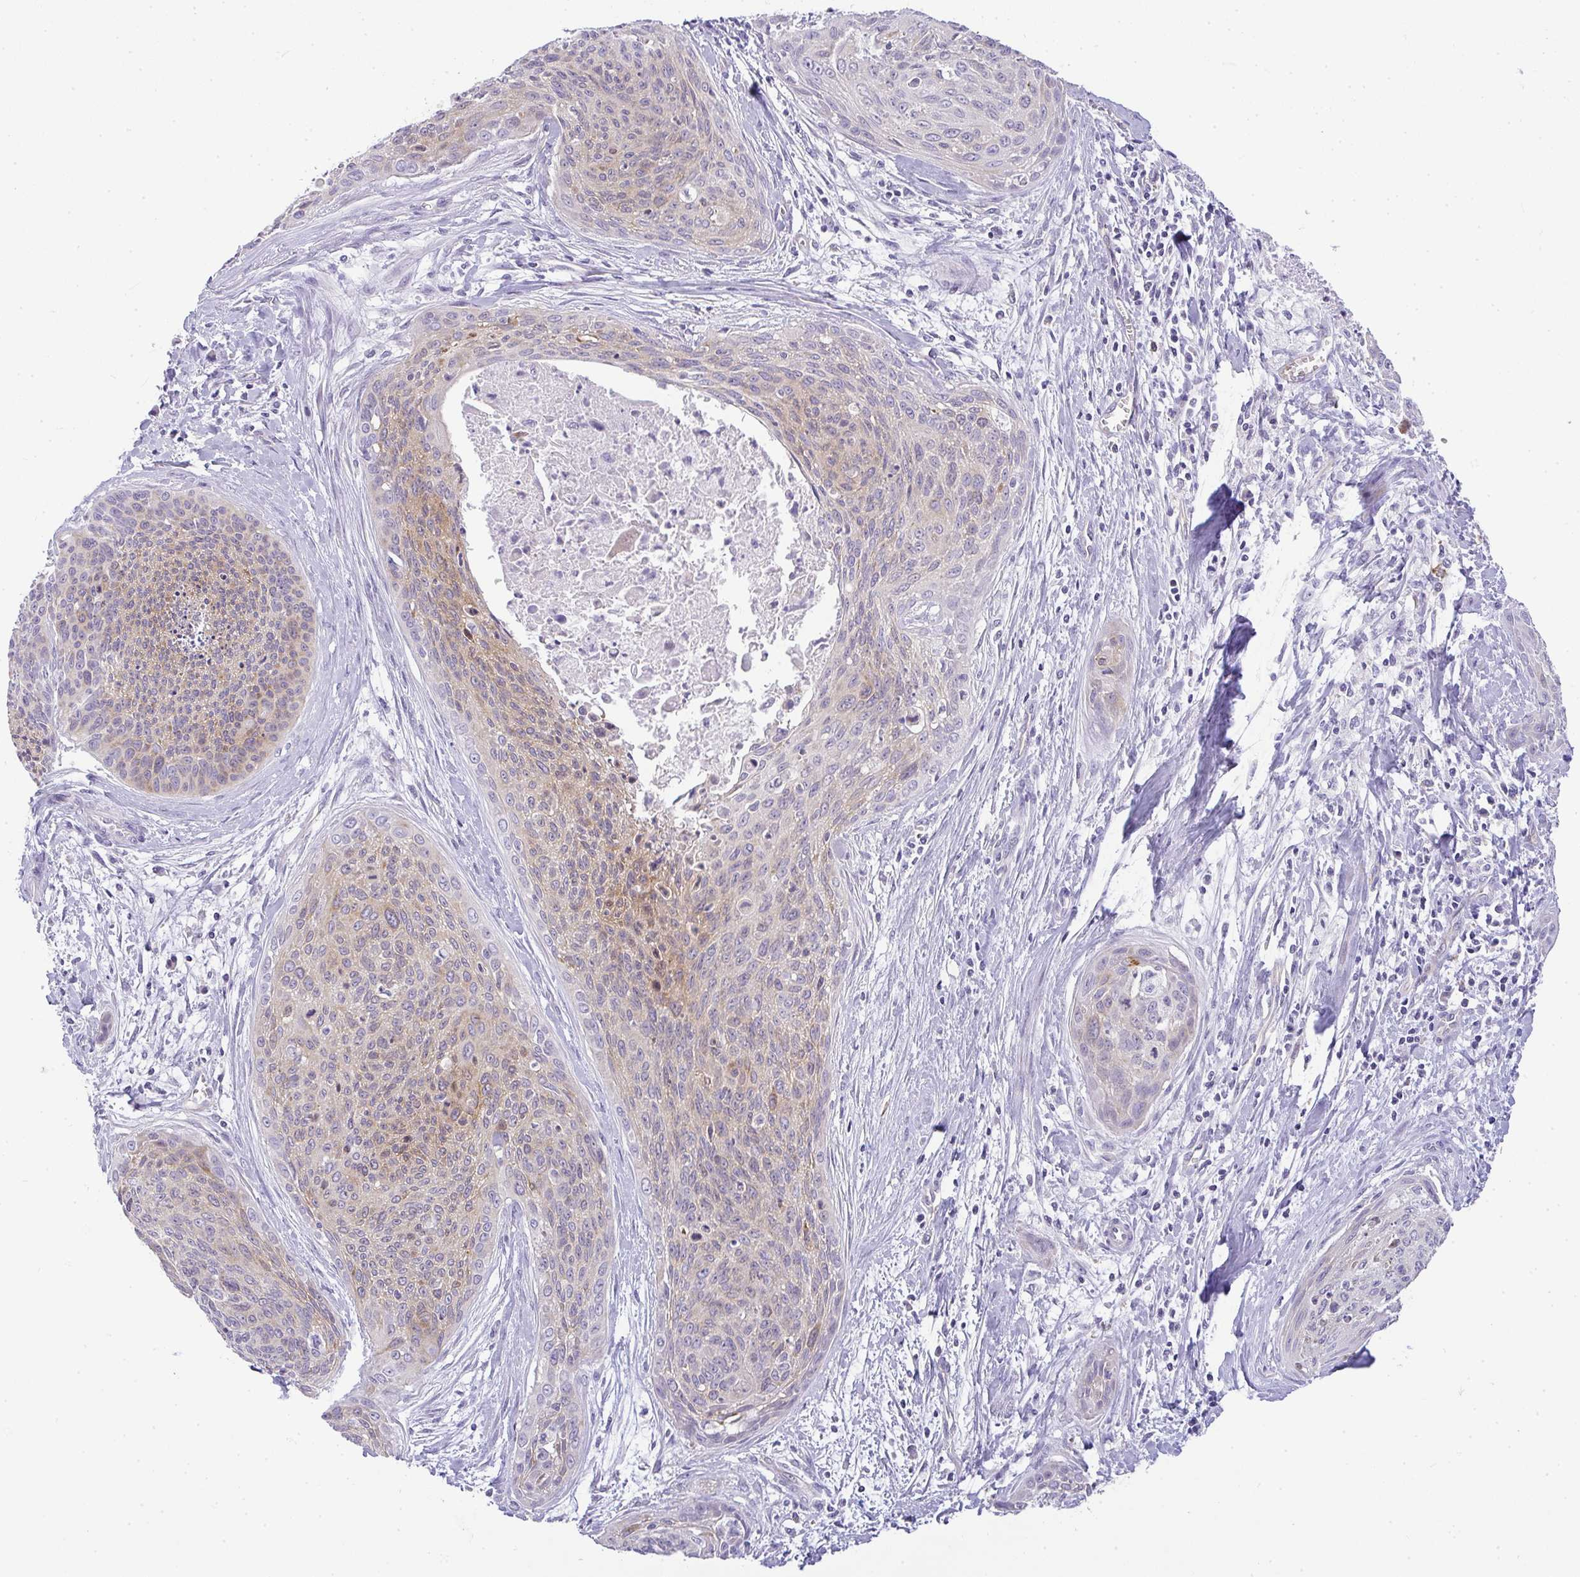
{"staining": {"intensity": "moderate", "quantity": "25%-75%", "location": "cytoplasmic/membranous"}, "tissue": "cervical cancer", "cell_type": "Tumor cells", "image_type": "cancer", "snomed": [{"axis": "morphology", "description": "Squamous cell carcinoma, NOS"}, {"axis": "topography", "description": "Cervix"}], "caption": "IHC micrograph of neoplastic tissue: human squamous cell carcinoma (cervical) stained using immunohistochemistry exhibits medium levels of moderate protein expression localized specifically in the cytoplasmic/membranous of tumor cells, appearing as a cytoplasmic/membranous brown color.", "gene": "LIPE", "patient": {"sex": "female", "age": 55}}